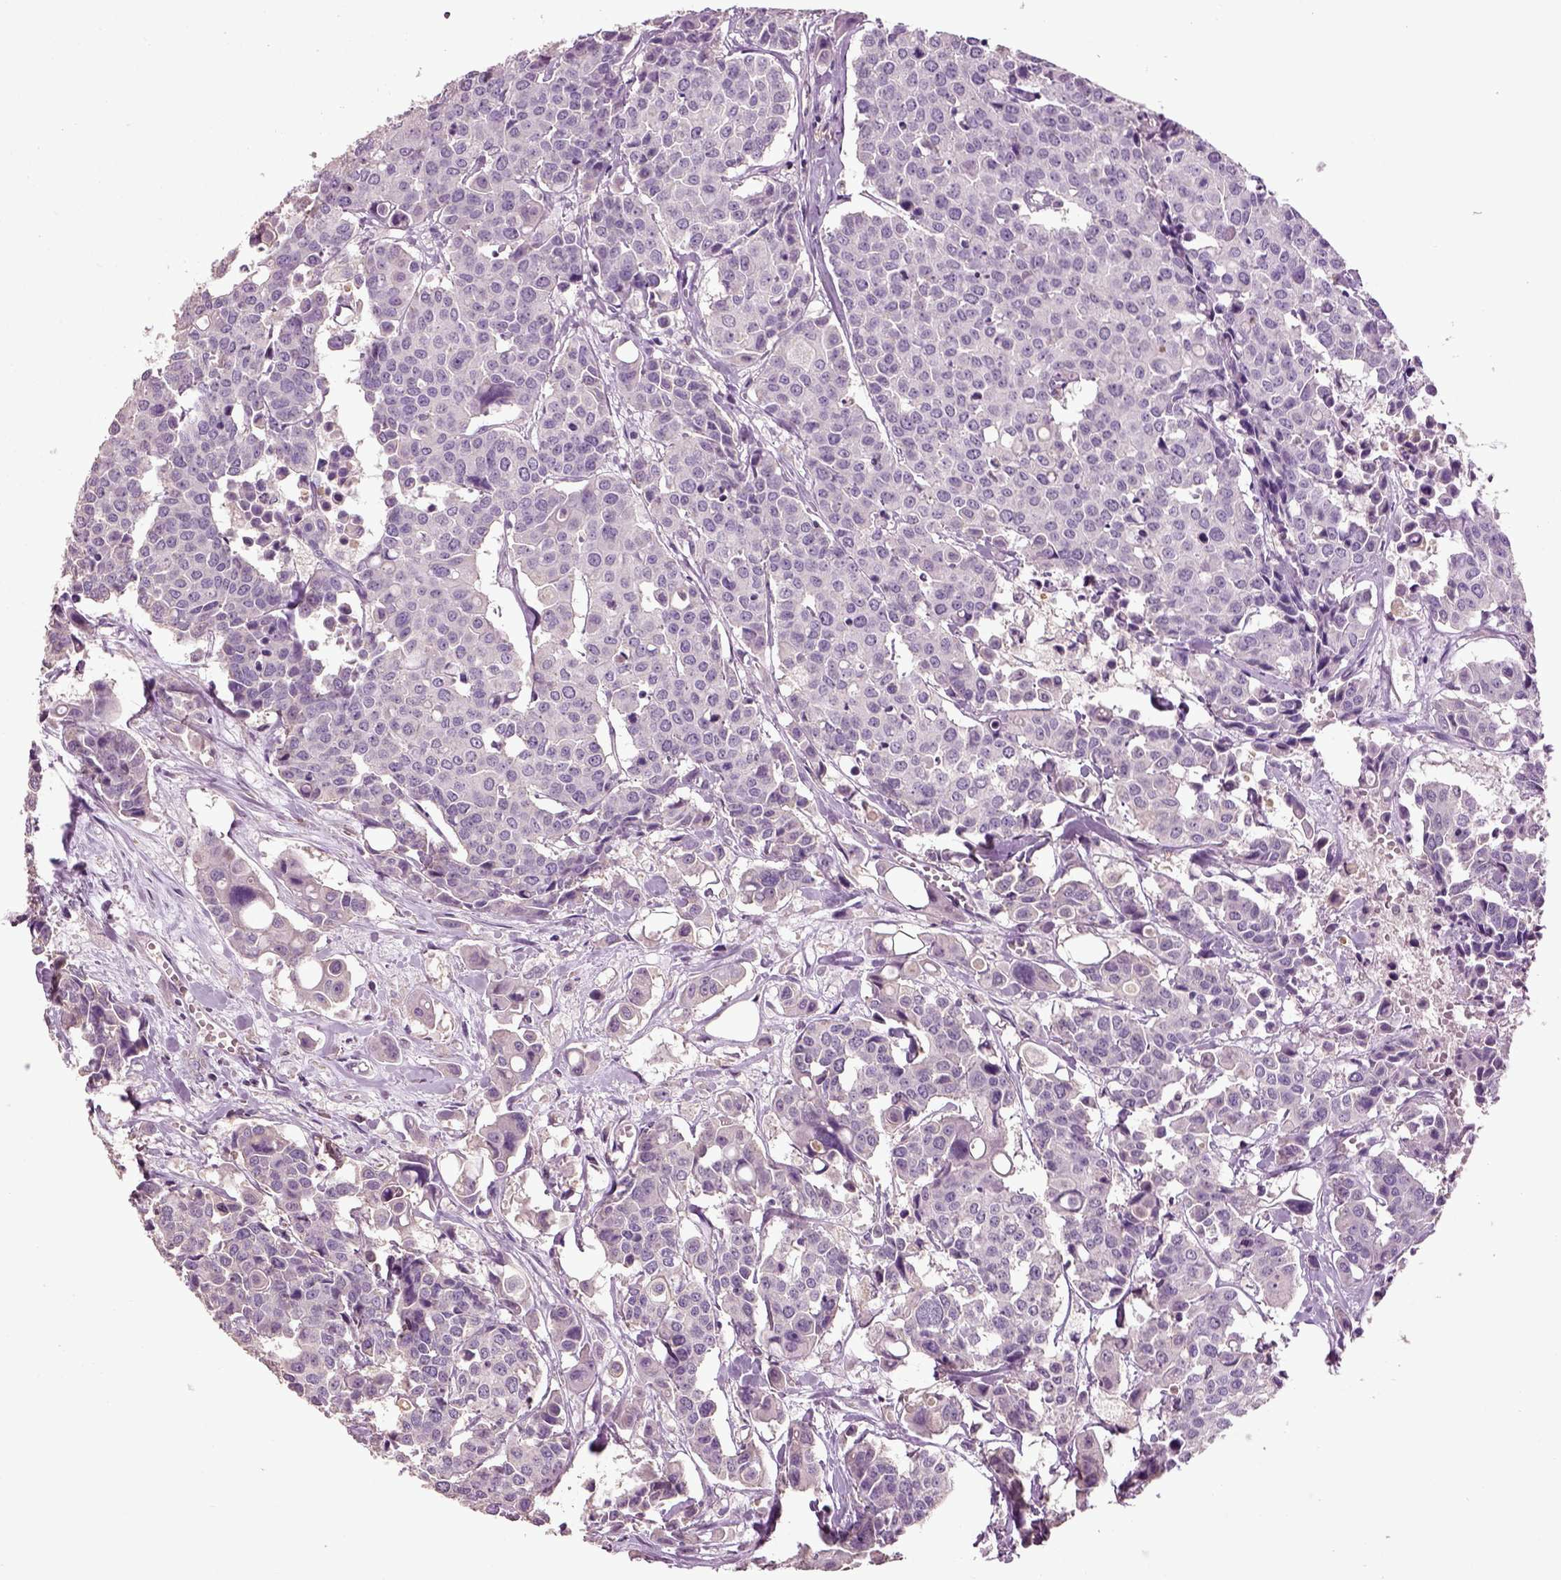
{"staining": {"intensity": "negative", "quantity": "none", "location": "none"}, "tissue": "carcinoid", "cell_type": "Tumor cells", "image_type": "cancer", "snomed": [{"axis": "morphology", "description": "Carcinoid, malignant, NOS"}, {"axis": "topography", "description": "Colon"}], "caption": "An image of malignant carcinoid stained for a protein displays no brown staining in tumor cells.", "gene": "DEFB118", "patient": {"sex": "male", "age": 81}}